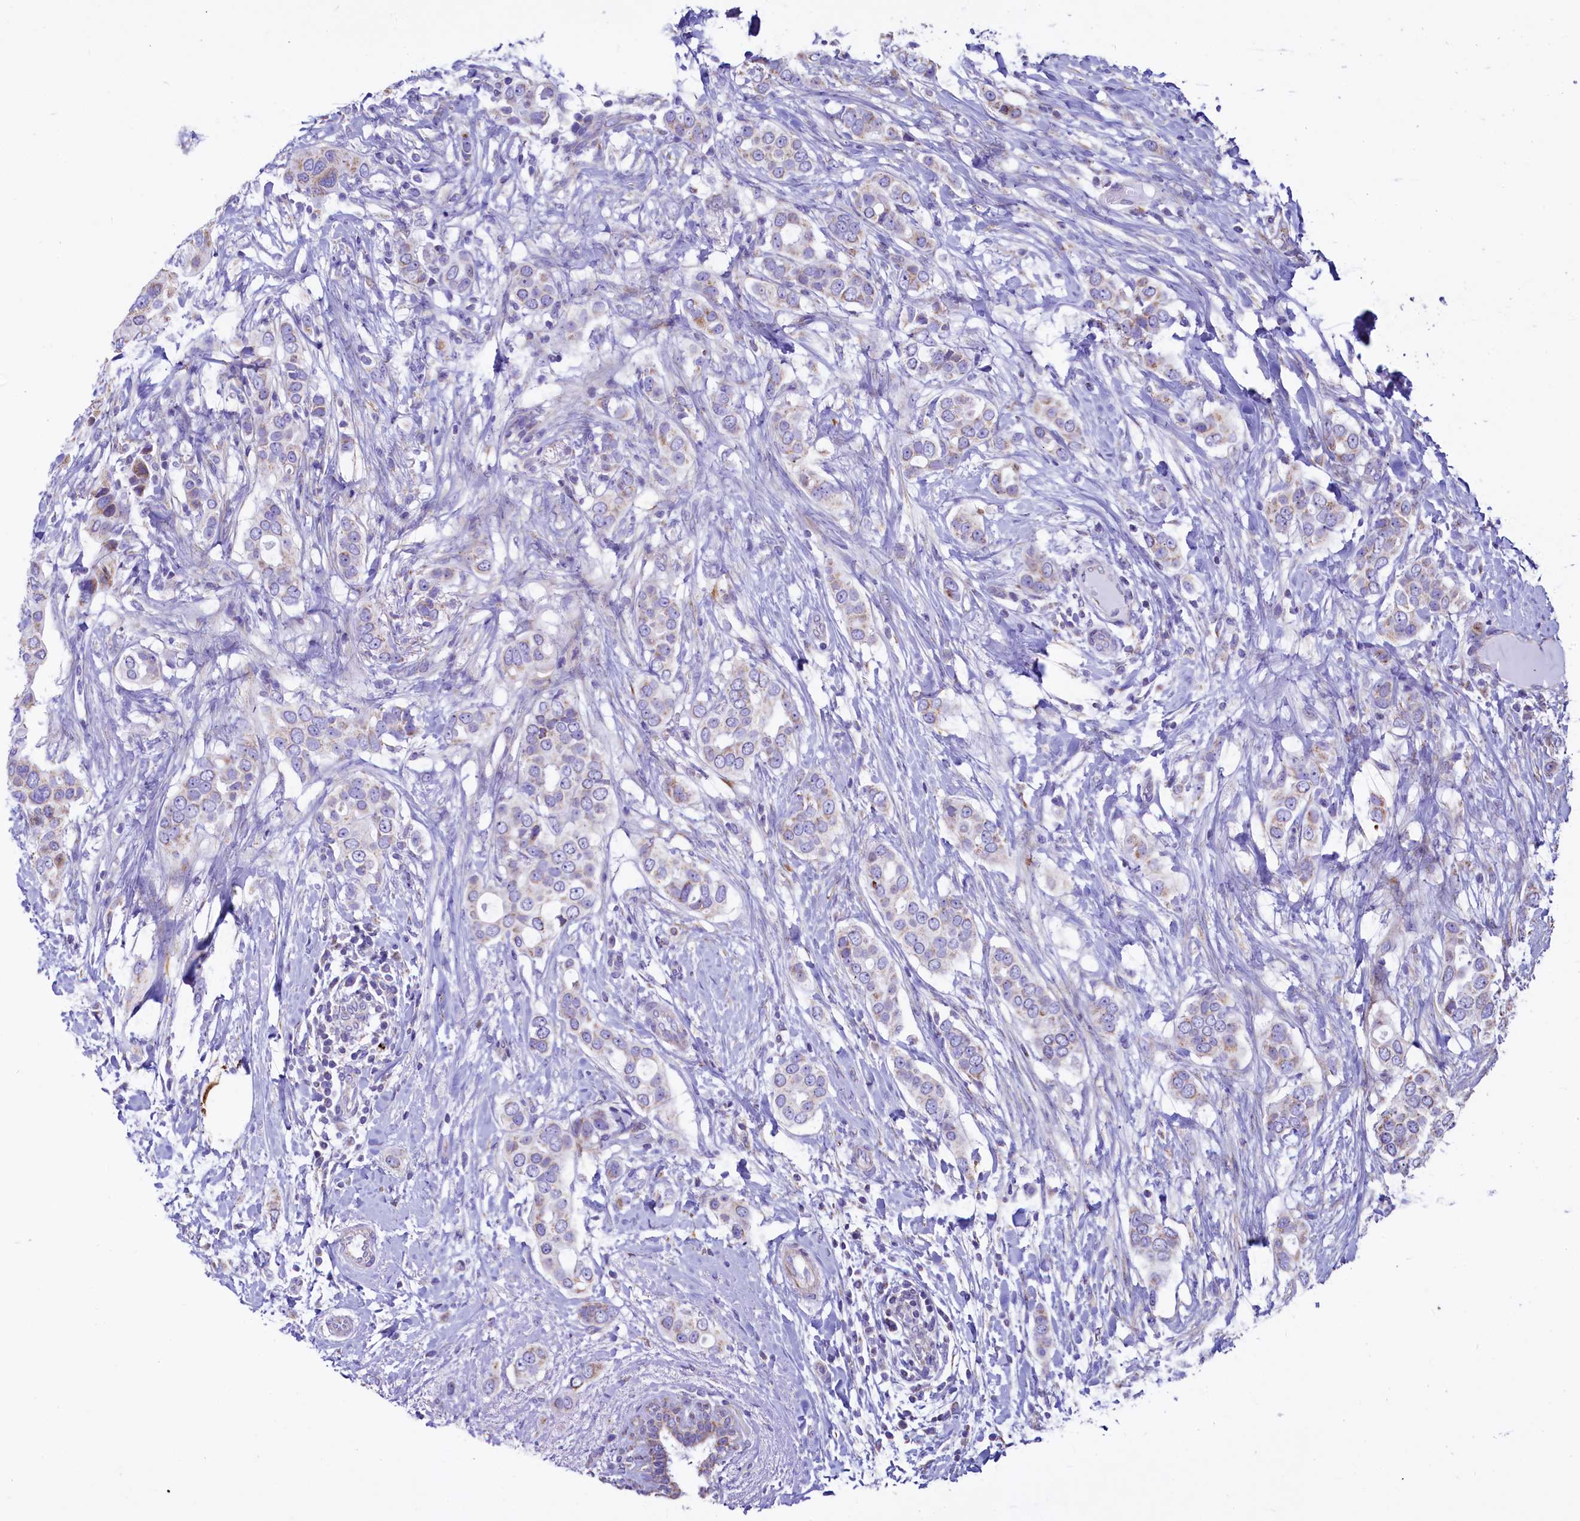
{"staining": {"intensity": "moderate", "quantity": "<25%", "location": "cytoplasmic/membranous"}, "tissue": "breast cancer", "cell_type": "Tumor cells", "image_type": "cancer", "snomed": [{"axis": "morphology", "description": "Lobular carcinoma"}, {"axis": "topography", "description": "Breast"}], "caption": "Immunohistochemistry histopathology image of neoplastic tissue: breast cancer (lobular carcinoma) stained using immunohistochemistry (IHC) demonstrates low levels of moderate protein expression localized specifically in the cytoplasmic/membranous of tumor cells, appearing as a cytoplasmic/membranous brown color.", "gene": "VWCE", "patient": {"sex": "female", "age": 51}}